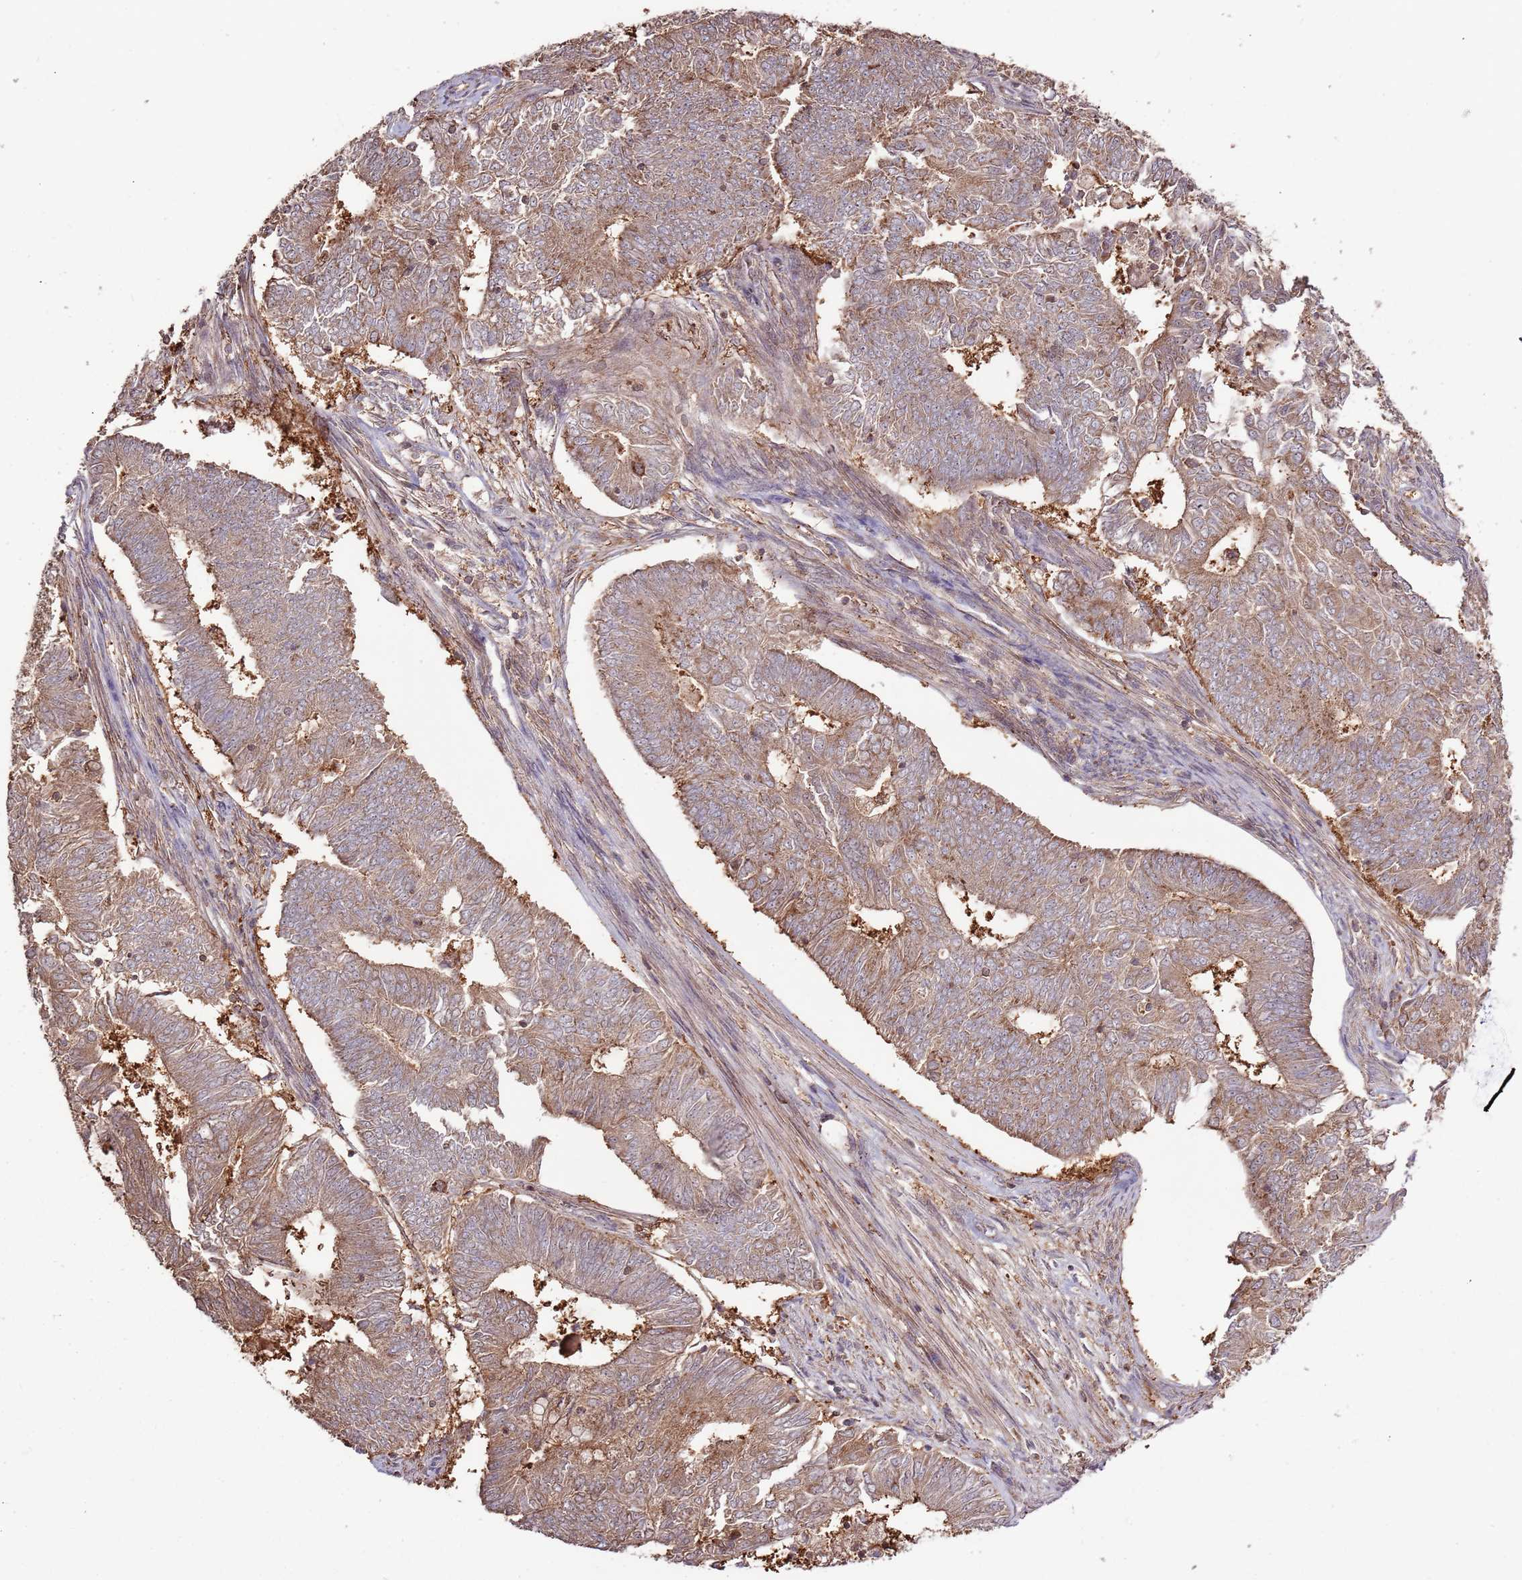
{"staining": {"intensity": "moderate", "quantity": ">75%", "location": "cytoplasmic/membranous"}, "tissue": "endometrial cancer", "cell_type": "Tumor cells", "image_type": "cancer", "snomed": [{"axis": "morphology", "description": "Adenocarcinoma, NOS"}, {"axis": "topography", "description": "Endometrium"}], "caption": "High-magnification brightfield microscopy of endometrial cancer stained with DAB (3,3'-diaminobenzidine) (brown) and counterstained with hematoxylin (blue). tumor cells exhibit moderate cytoplasmic/membranous staining is seen in approximately>75% of cells.", "gene": "IL17RD", "patient": {"sex": "female", "age": 62}}